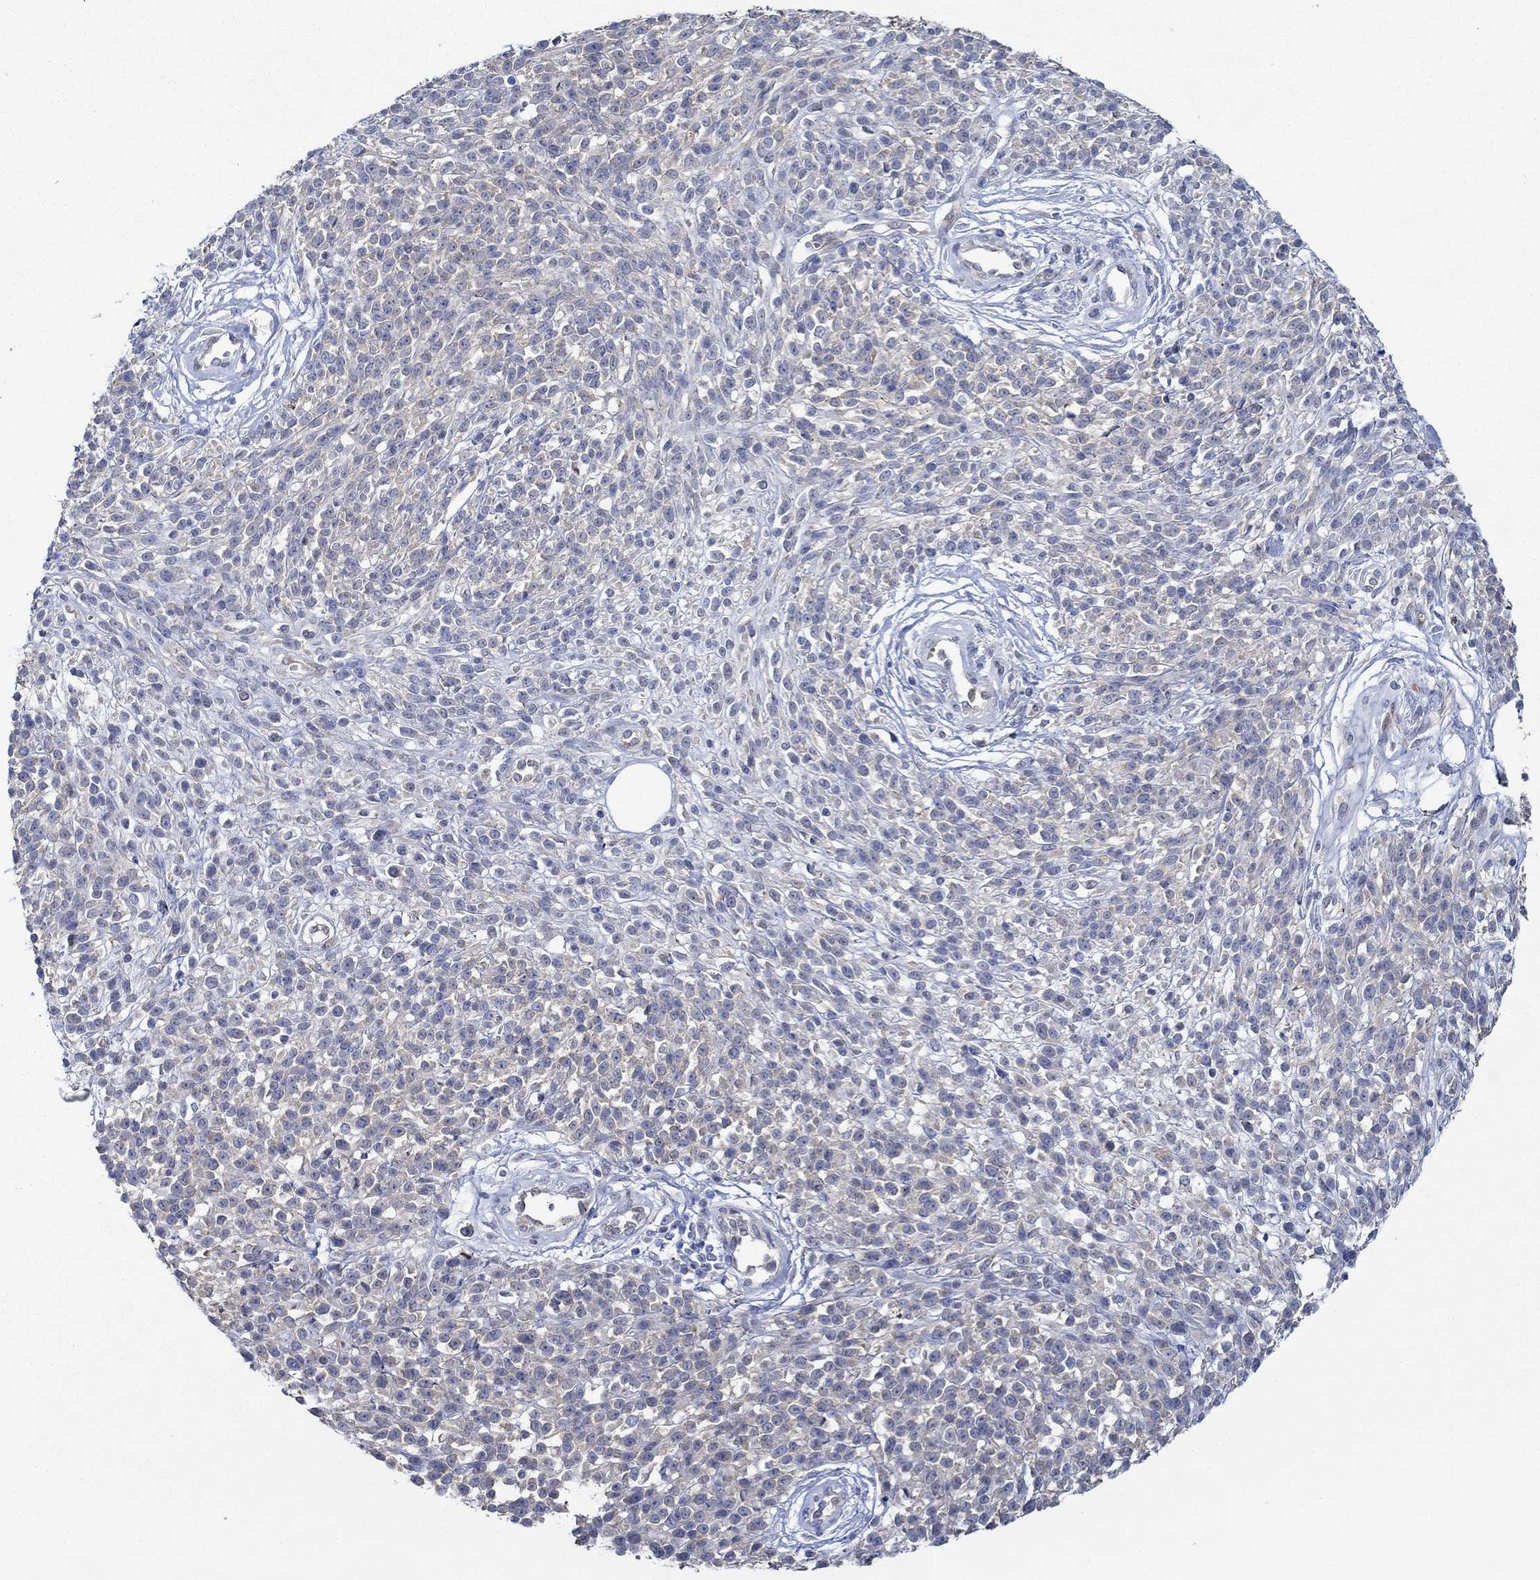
{"staining": {"intensity": "negative", "quantity": "none", "location": "none"}, "tissue": "melanoma", "cell_type": "Tumor cells", "image_type": "cancer", "snomed": [{"axis": "morphology", "description": "Malignant melanoma, NOS"}, {"axis": "topography", "description": "Skin"}, {"axis": "topography", "description": "Skin of trunk"}], "caption": "Histopathology image shows no significant protein staining in tumor cells of malignant melanoma.", "gene": "SLC27A3", "patient": {"sex": "male", "age": 74}}